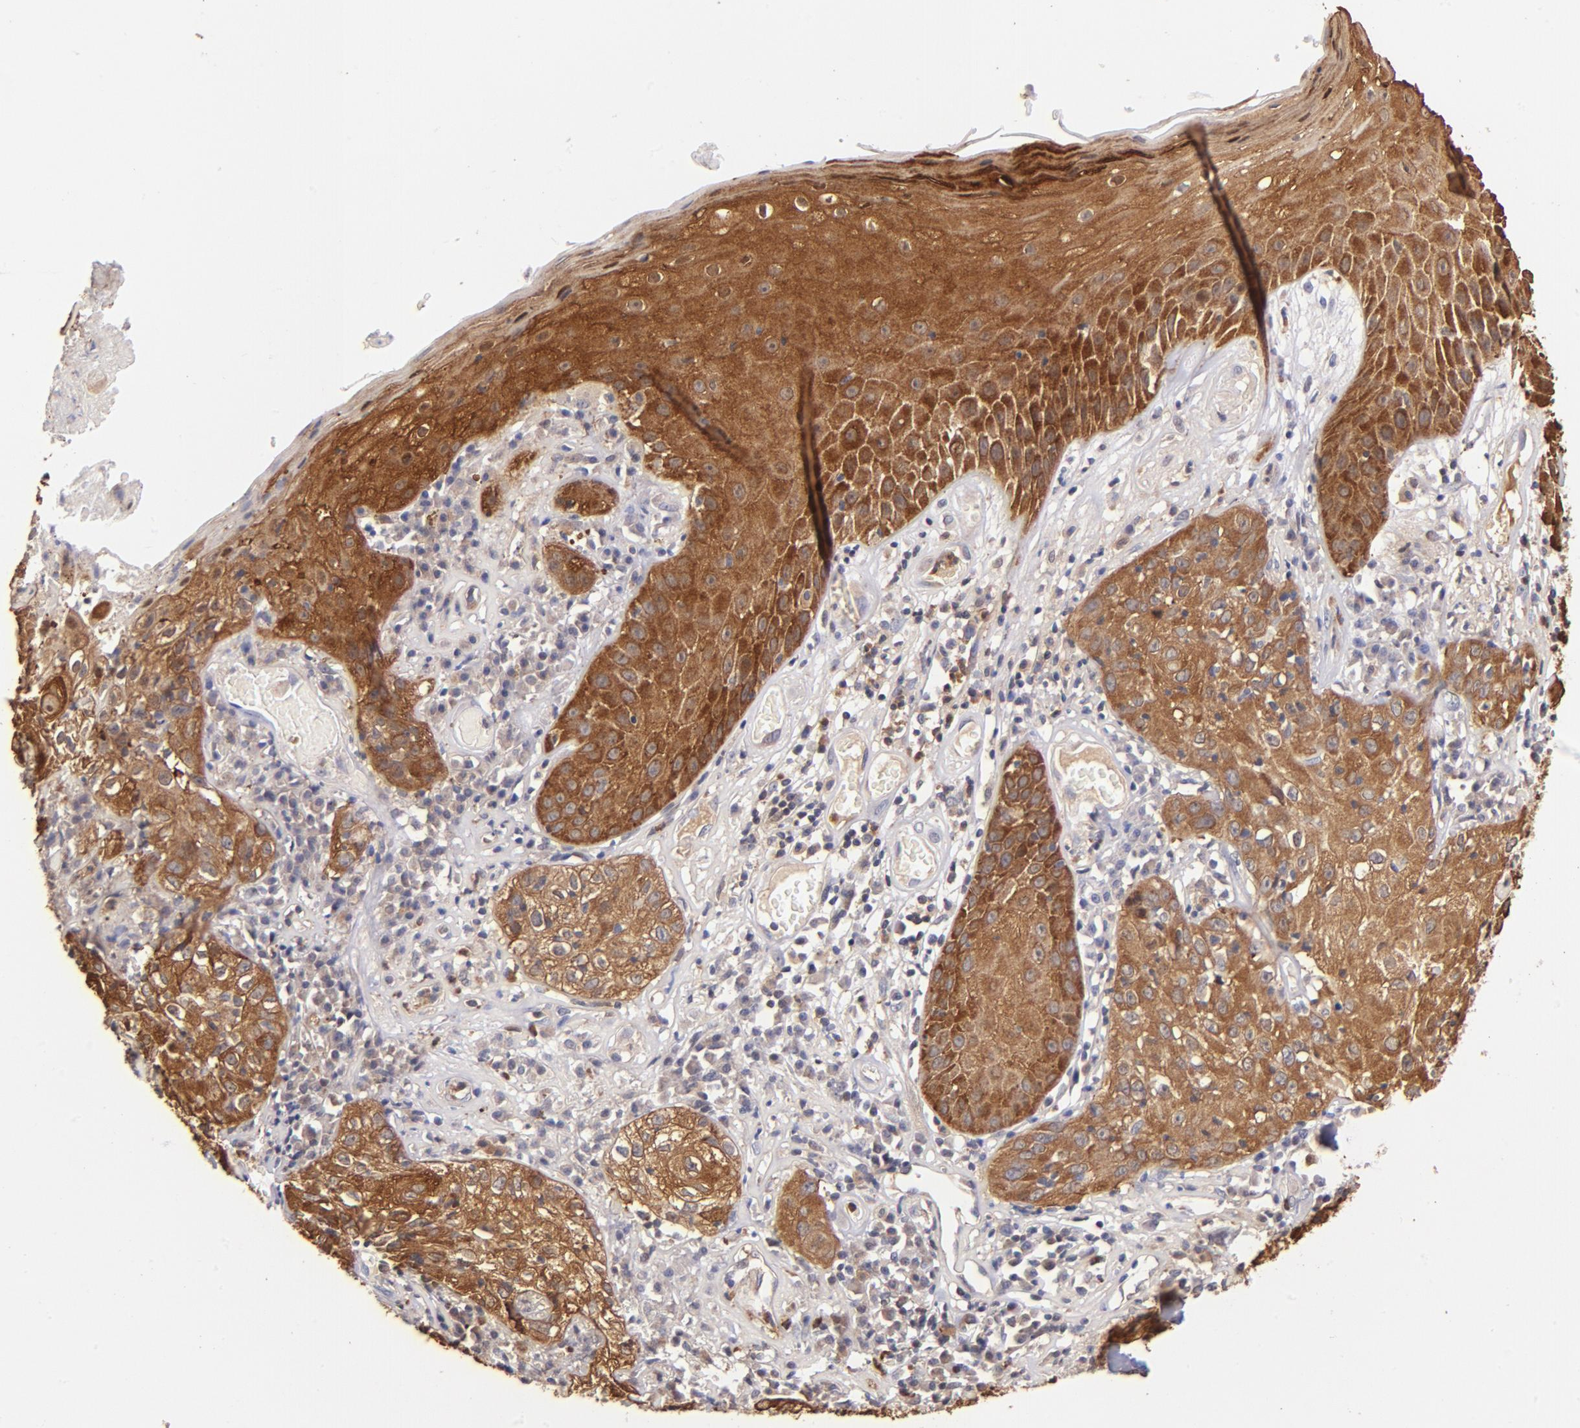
{"staining": {"intensity": "strong", "quantity": ">75%", "location": "cytoplasmic/membranous,nuclear"}, "tissue": "skin cancer", "cell_type": "Tumor cells", "image_type": "cancer", "snomed": [{"axis": "morphology", "description": "Squamous cell carcinoma, NOS"}, {"axis": "topography", "description": "Skin"}], "caption": "Skin cancer stained with a brown dye demonstrates strong cytoplasmic/membranous and nuclear positive positivity in approximately >75% of tumor cells.", "gene": "YWHAB", "patient": {"sex": "male", "age": 65}}